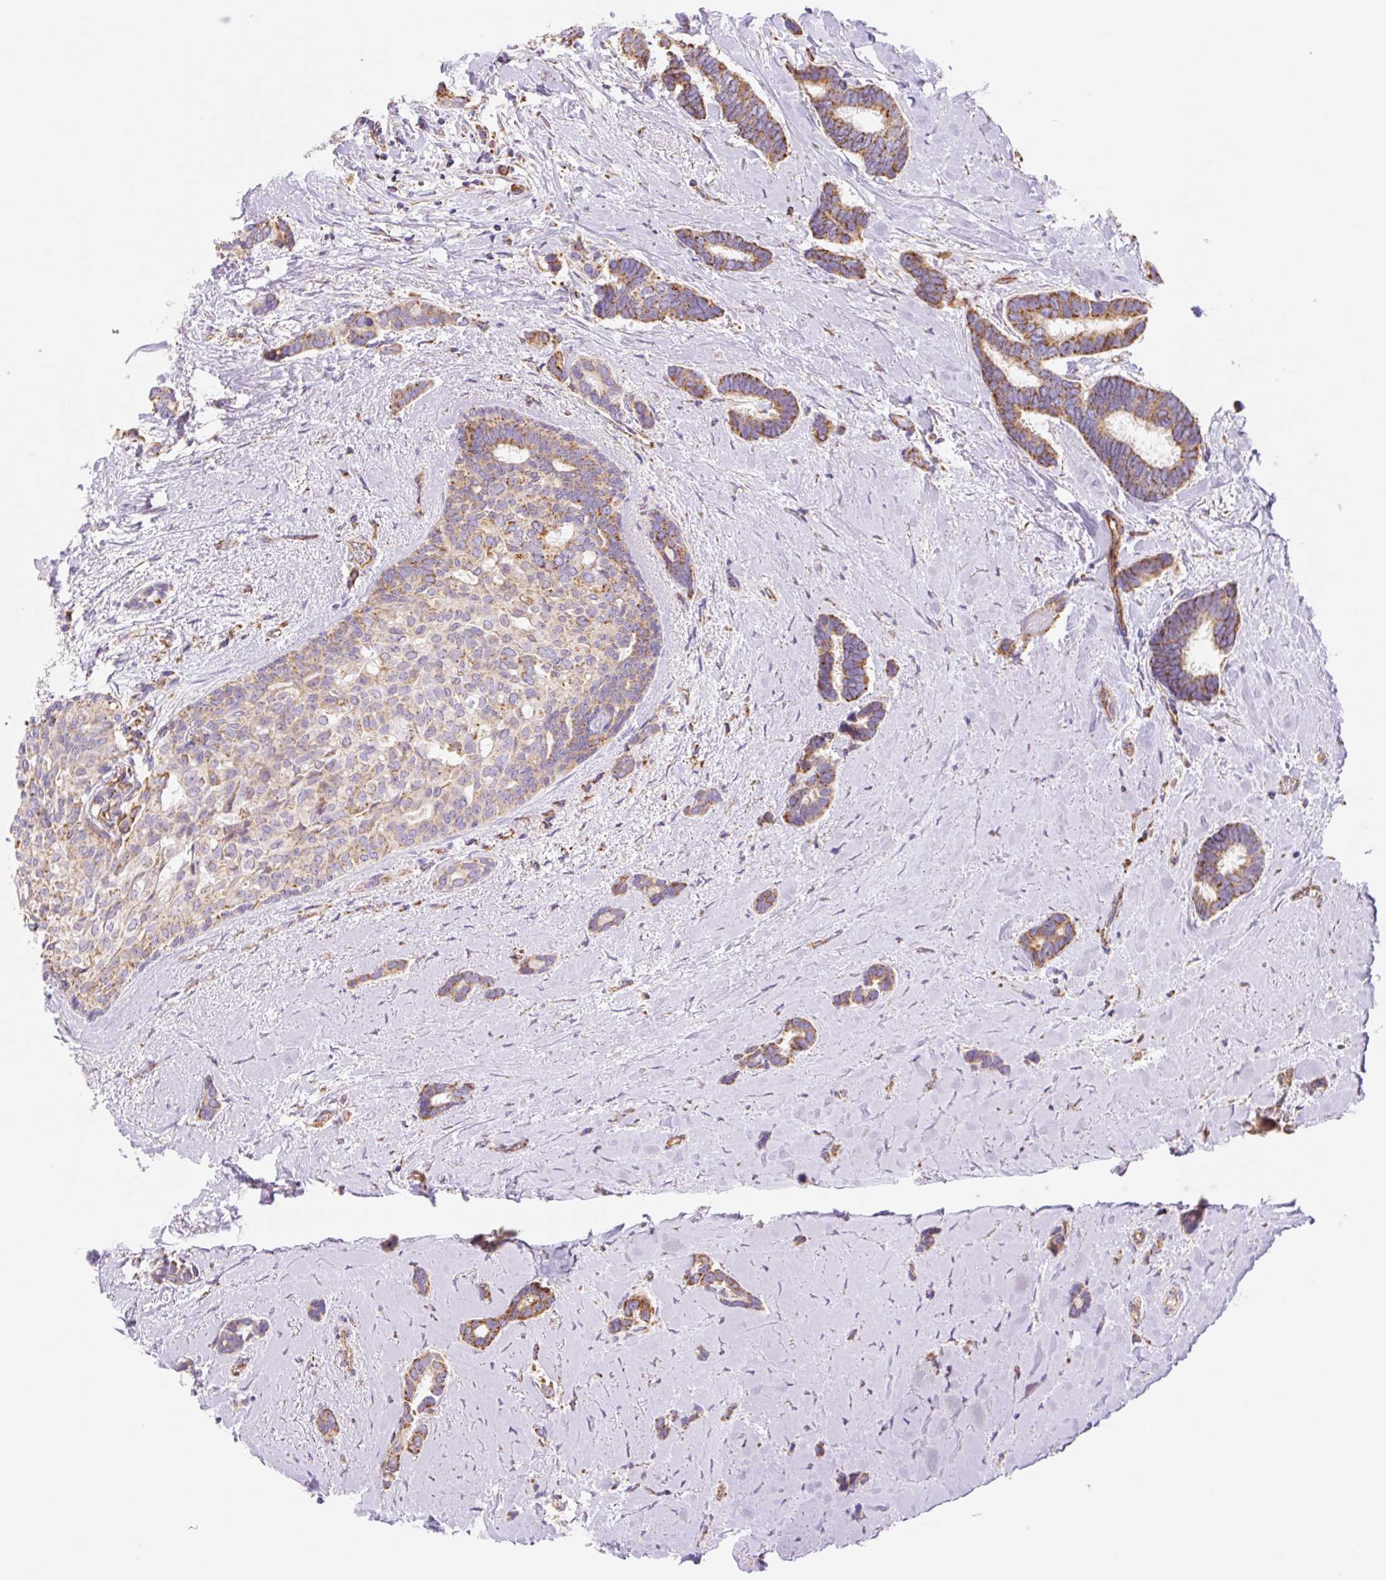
{"staining": {"intensity": "moderate", "quantity": ">75%", "location": "cytoplasmic/membranous"}, "tissue": "breast cancer", "cell_type": "Tumor cells", "image_type": "cancer", "snomed": [{"axis": "morphology", "description": "Duct carcinoma"}, {"axis": "topography", "description": "Breast"}], "caption": "Moderate cytoplasmic/membranous staining is identified in approximately >75% of tumor cells in infiltrating ductal carcinoma (breast). The staining was performed using DAB to visualize the protein expression in brown, while the nuclei were stained in blue with hematoxylin (Magnification: 20x).", "gene": "ESAM", "patient": {"sex": "female", "age": 73}}